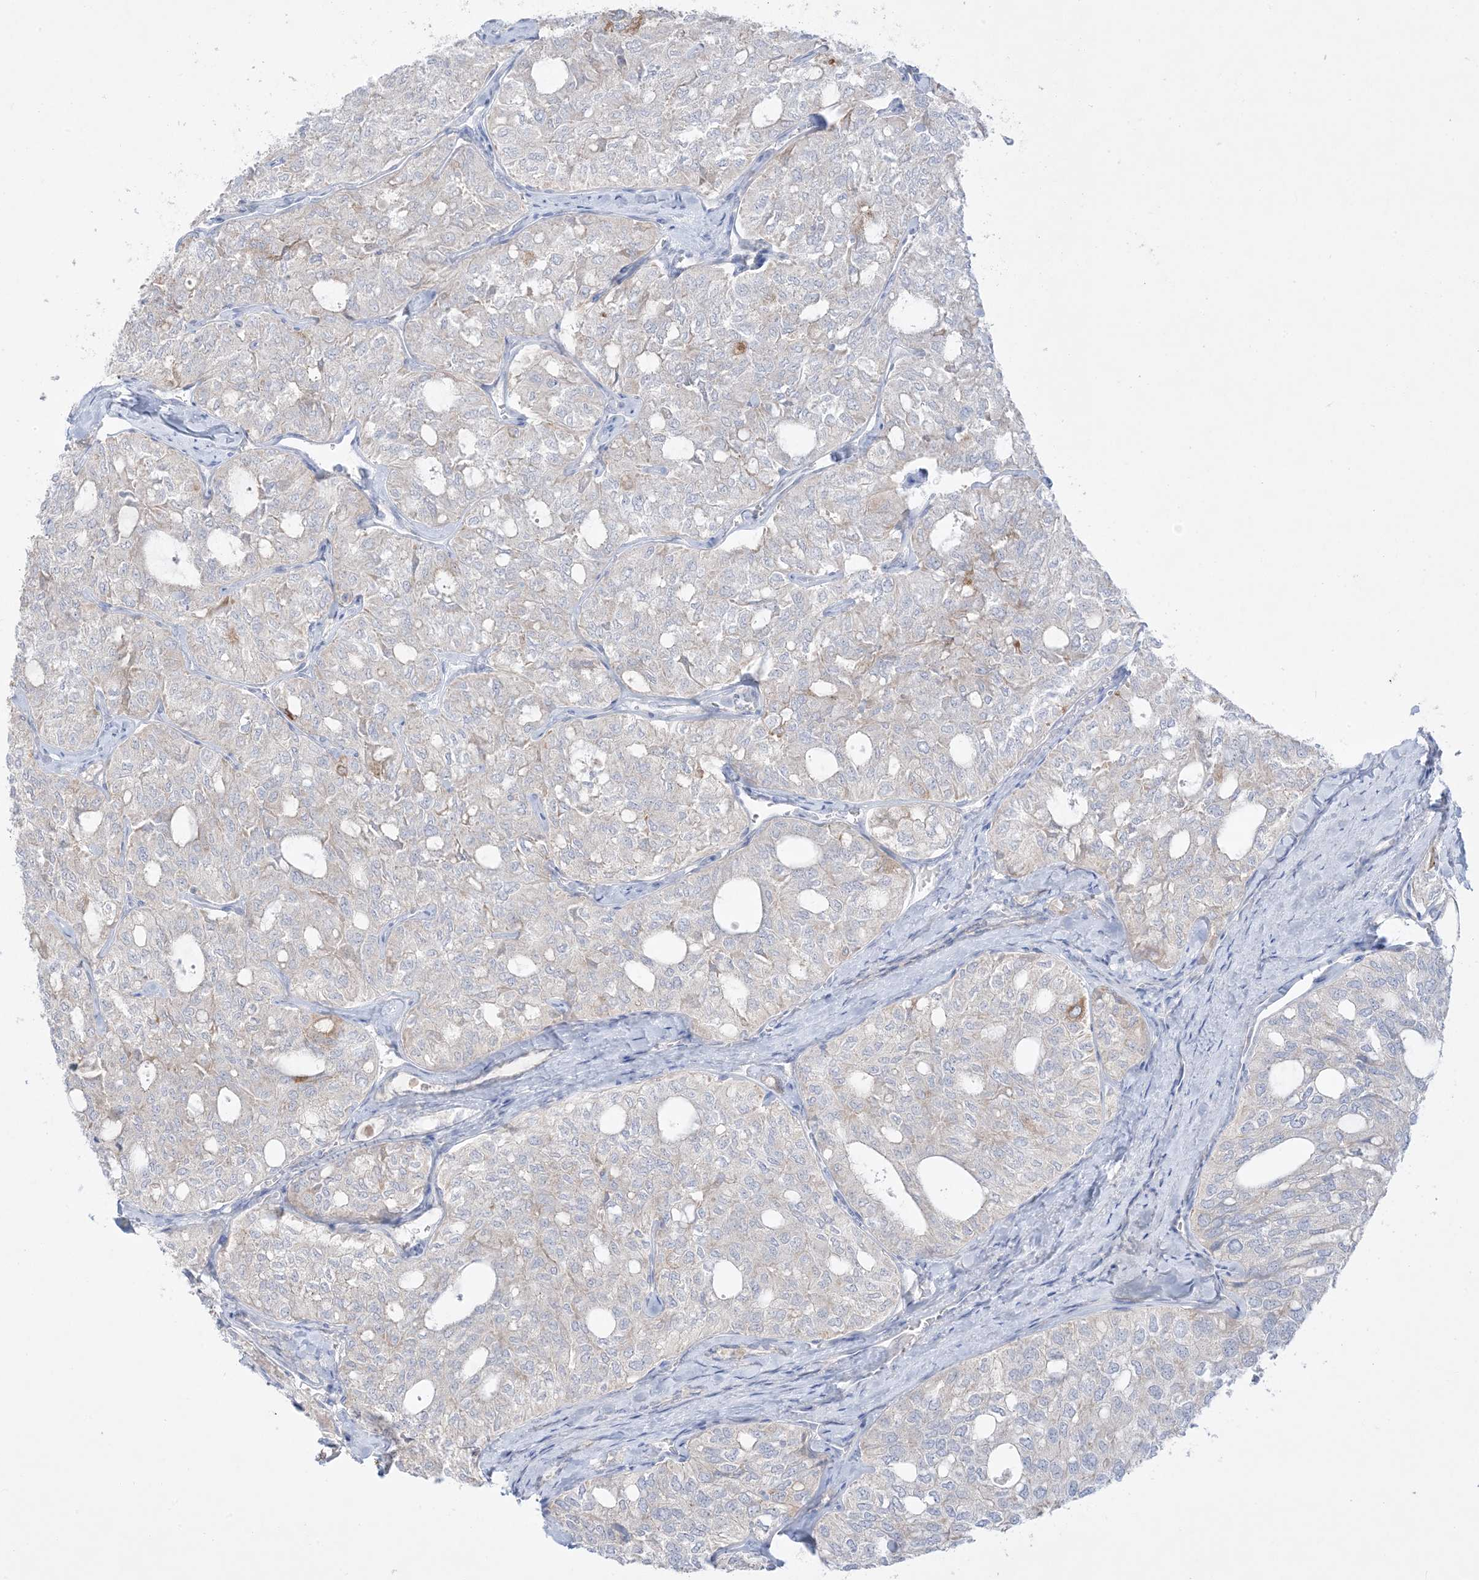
{"staining": {"intensity": "negative", "quantity": "none", "location": "none"}, "tissue": "thyroid cancer", "cell_type": "Tumor cells", "image_type": "cancer", "snomed": [{"axis": "morphology", "description": "Follicular adenoma carcinoma, NOS"}, {"axis": "topography", "description": "Thyroid gland"}], "caption": "Tumor cells are negative for brown protein staining in follicular adenoma carcinoma (thyroid).", "gene": "FAM184A", "patient": {"sex": "male", "age": 75}}